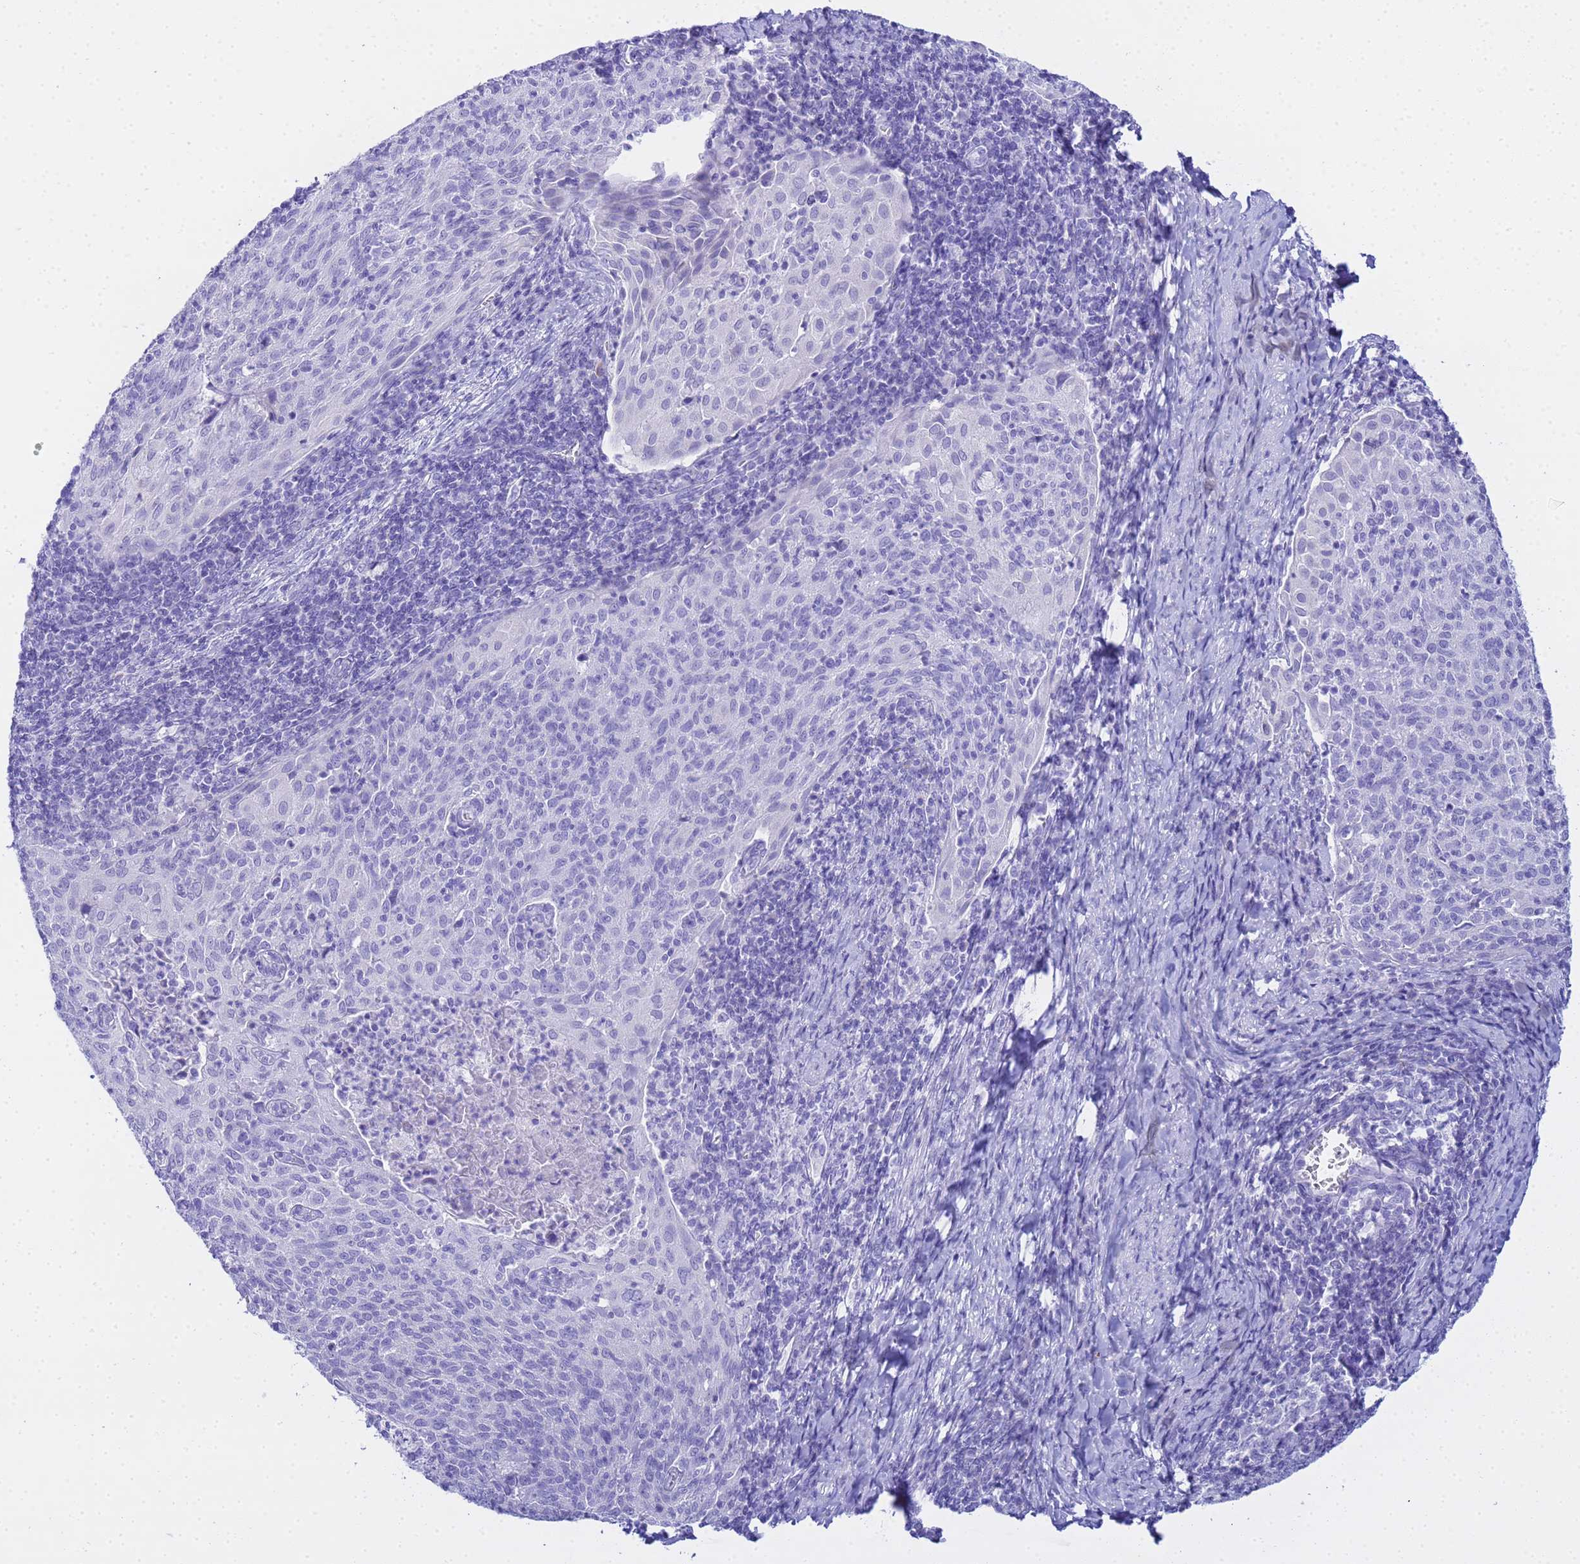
{"staining": {"intensity": "negative", "quantity": "none", "location": "none"}, "tissue": "cervical cancer", "cell_type": "Tumor cells", "image_type": "cancer", "snomed": [{"axis": "morphology", "description": "Squamous cell carcinoma, NOS"}, {"axis": "topography", "description": "Cervix"}], "caption": "IHC of cervical squamous cell carcinoma shows no staining in tumor cells.", "gene": "AQP12A", "patient": {"sex": "female", "age": 52}}